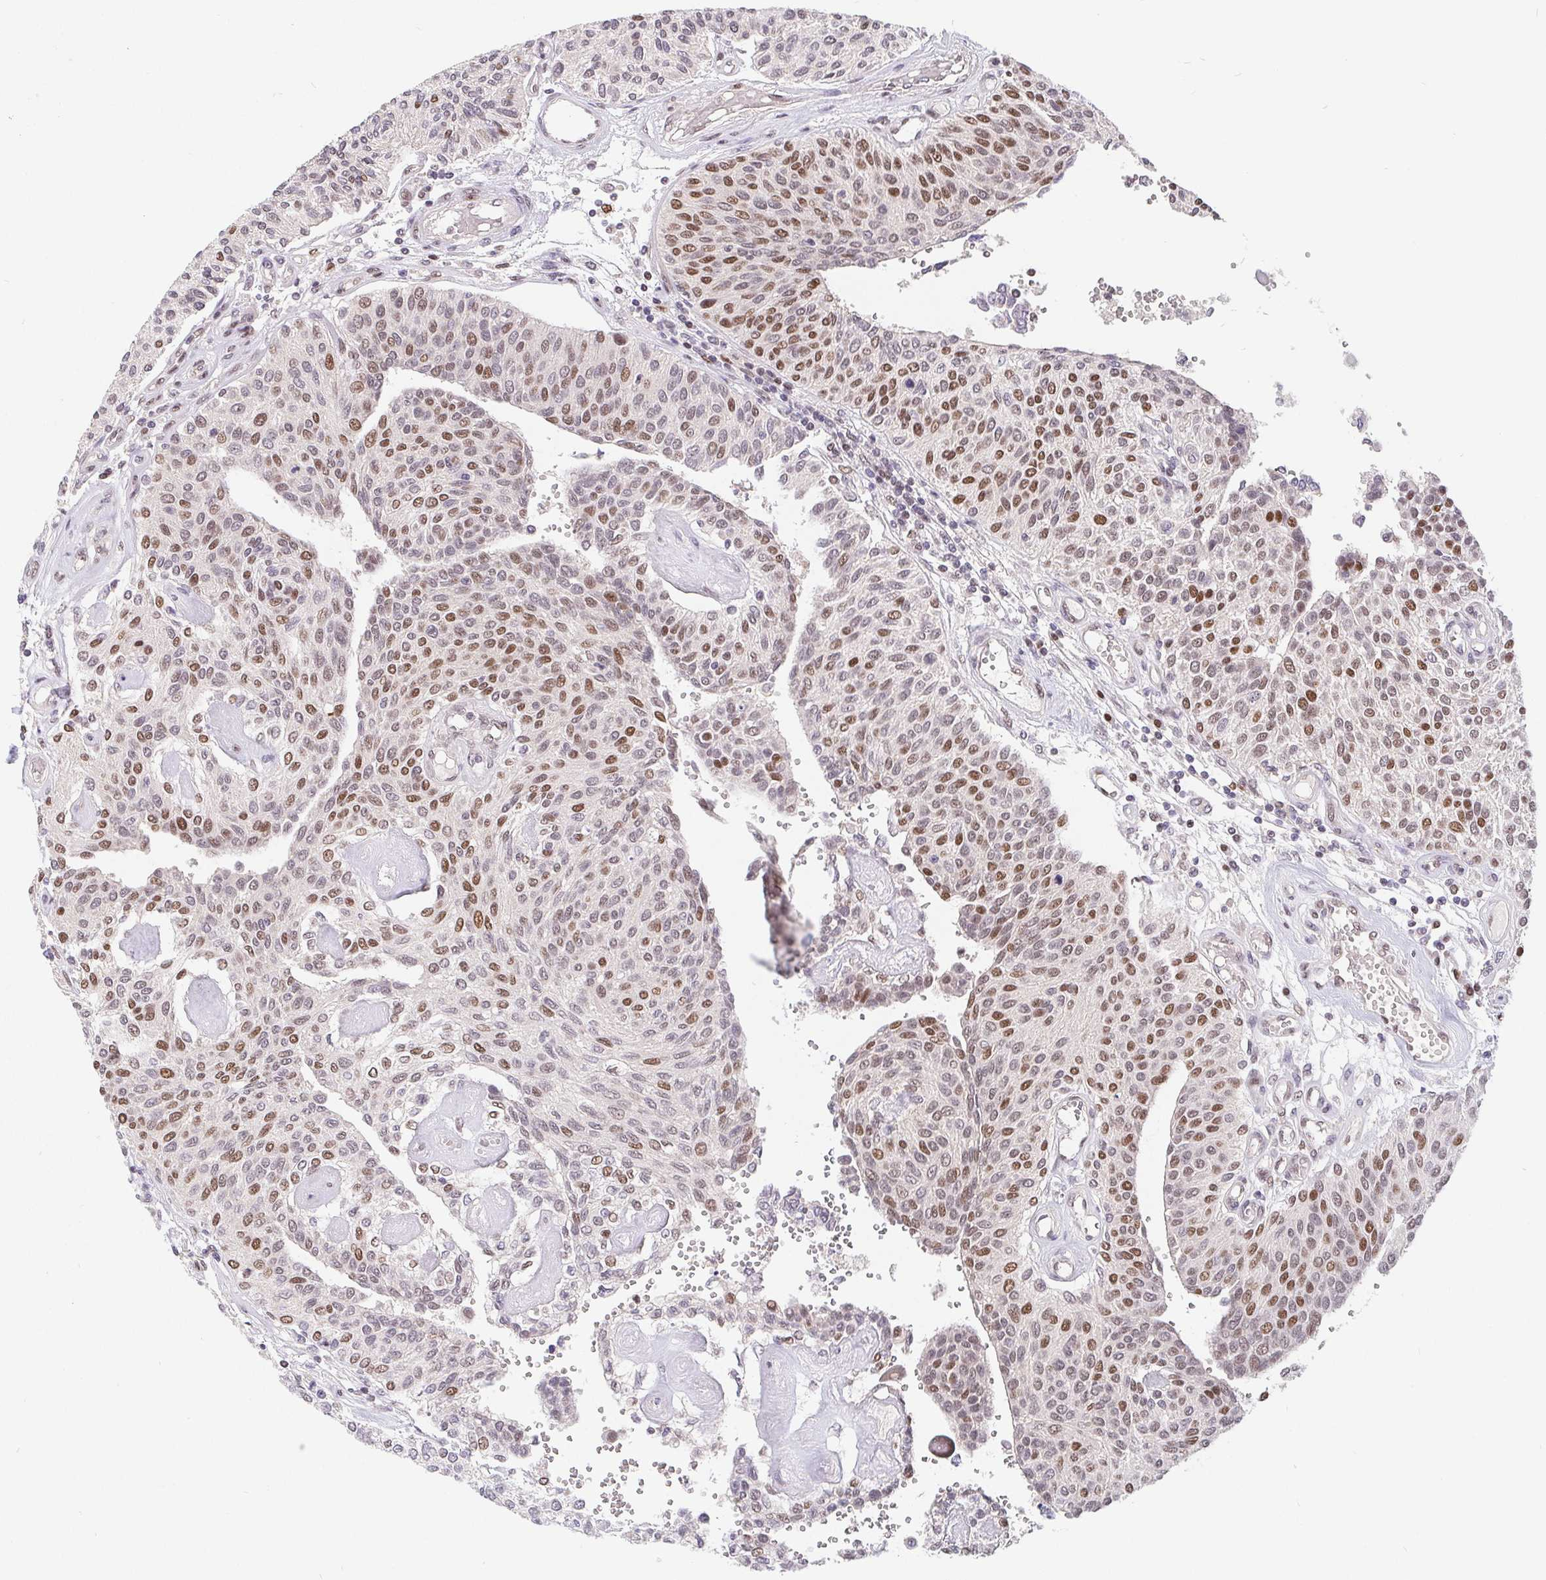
{"staining": {"intensity": "moderate", "quantity": "25%-75%", "location": "nuclear"}, "tissue": "urothelial cancer", "cell_type": "Tumor cells", "image_type": "cancer", "snomed": [{"axis": "morphology", "description": "Urothelial carcinoma, NOS"}, {"axis": "topography", "description": "Urinary bladder"}], "caption": "About 25%-75% of tumor cells in human urothelial cancer reveal moderate nuclear protein positivity as visualized by brown immunohistochemical staining.", "gene": "POU2F1", "patient": {"sex": "male", "age": 55}}